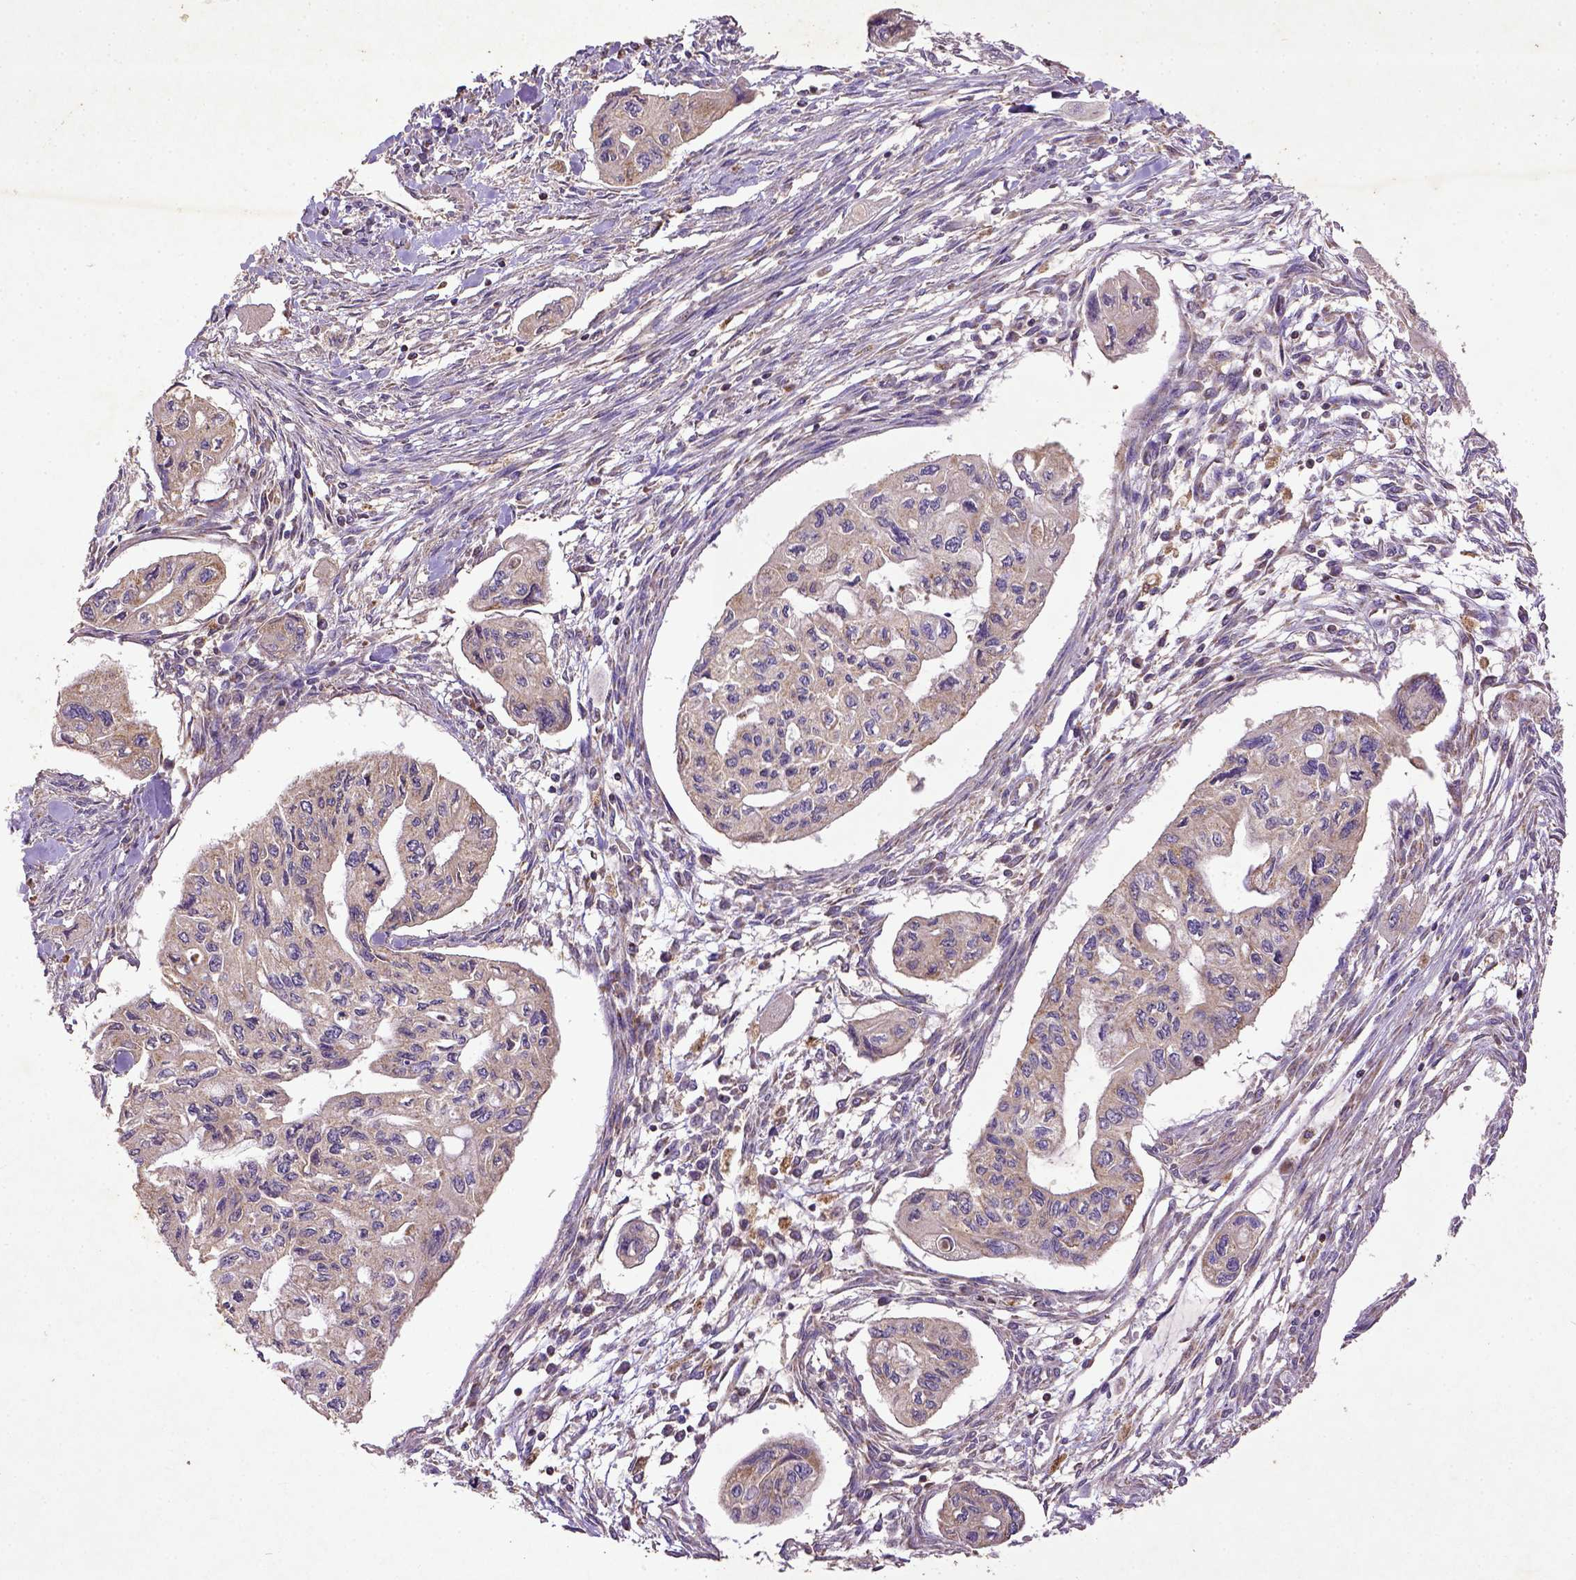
{"staining": {"intensity": "weak", "quantity": "<25%", "location": "cytoplasmic/membranous"}, "tissue": "pancreatic cancer", "cell_type": "Tumor cells", "image_type": "cancer", "snomed": [{"axis": "morphology", "description": "Adenocarcinoma, NOS"}, {"axis": "topography", "description": "Pancreas"}], "caption": "The IHC histopathology image has no significant positivity in tumor cells of adenocarcinoma (pancreatic) tissue.", "gene": "MT-CO1", "patient": {"sex": "female", "age": 76}}